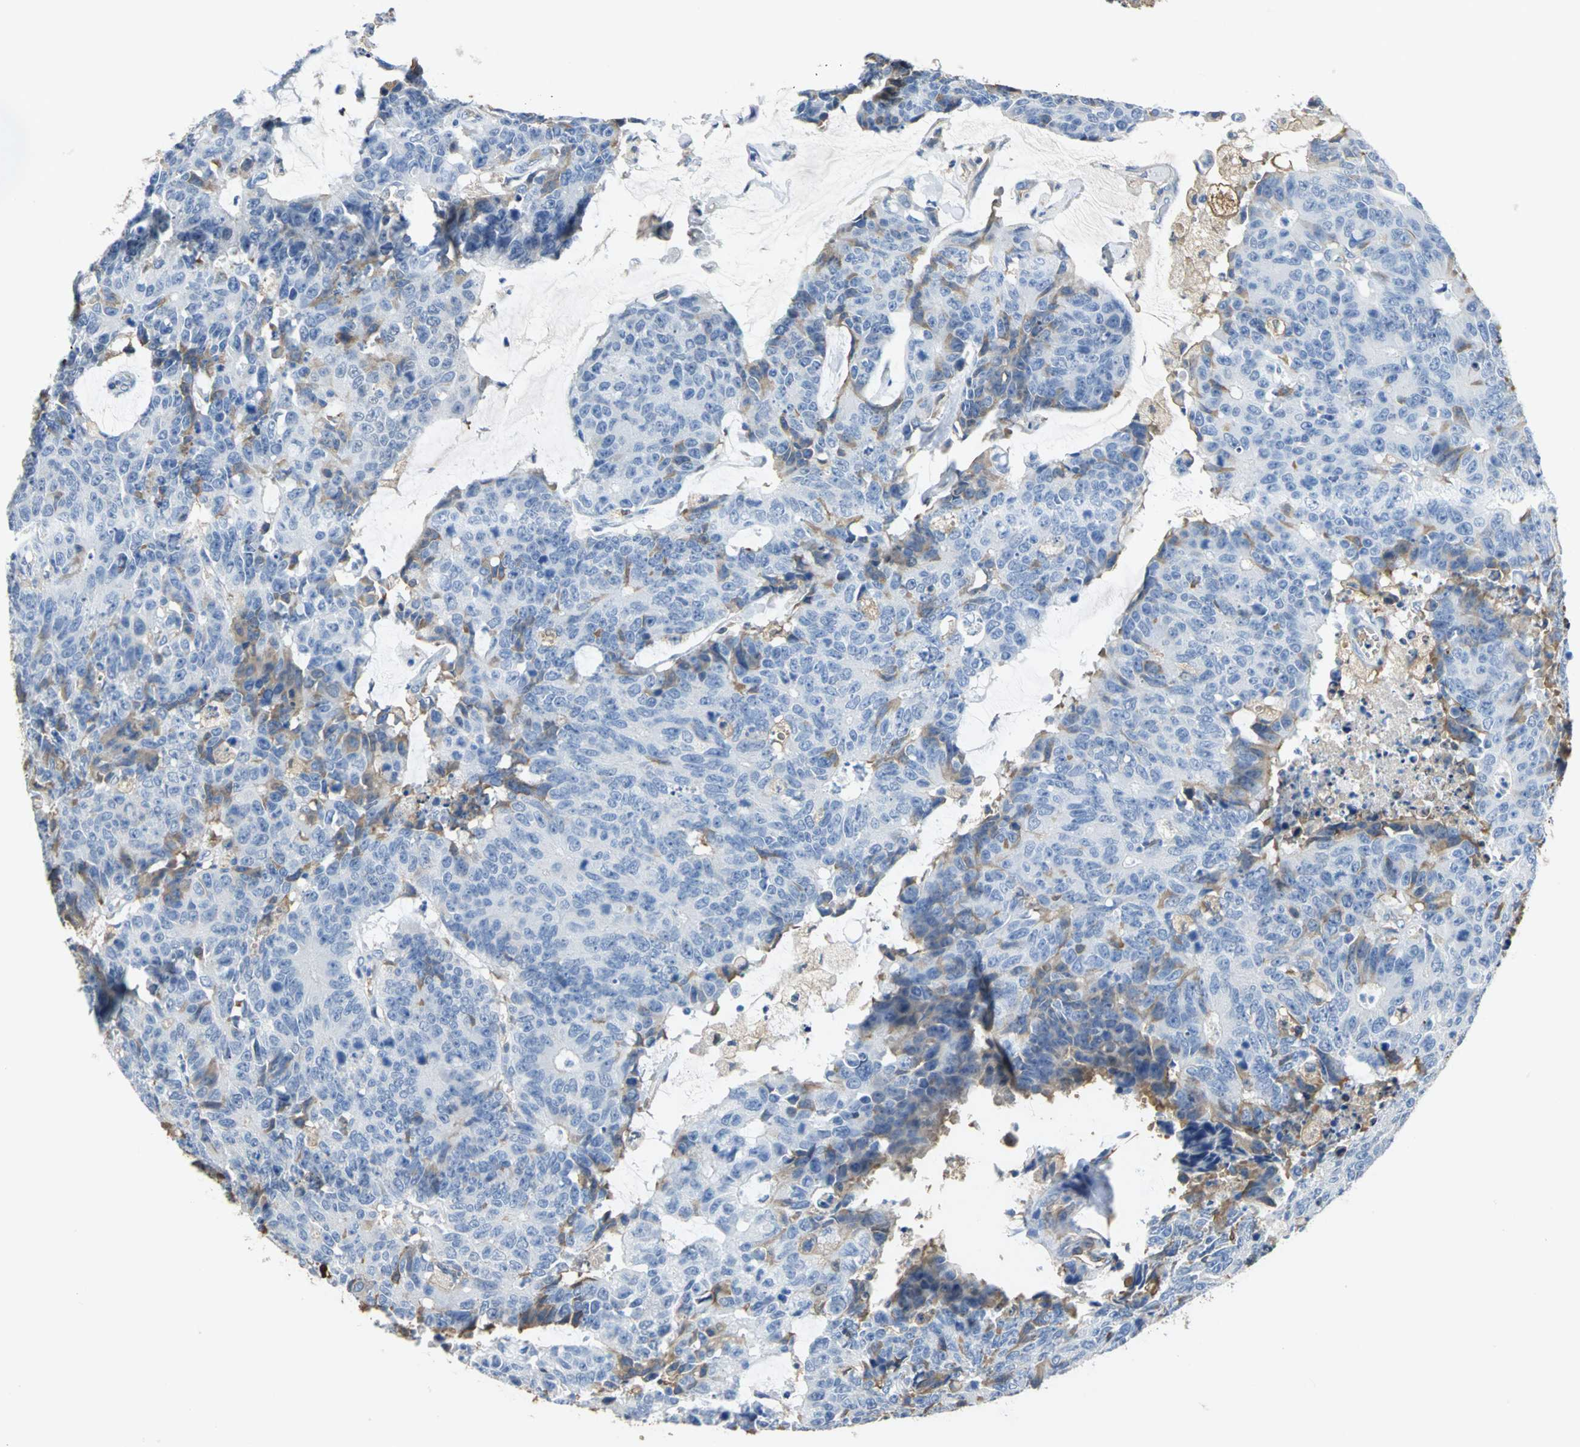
{"staining": {"intensity": "moderate", "quantity": "<25%", "location": "cytoplasmic/membranous"}, "tissue": "colorectal cancer", "cell_type": "Tumor cells", "image_type": "cancer", "snomed": [{"axis": "morphology", "description": "Adenocarcinoma, NOS"}, {"axis": "topography", "description": "Colon"}], "caption": "About <25% of tumor cells in human colorectal adenocarcinoma demonstrate moderate cytoplasmic/membranous protein expression as visualized by brown immunohistochemical staining.", "gene": "GYG2", "patient": {"sex": "female", "age": 86}}